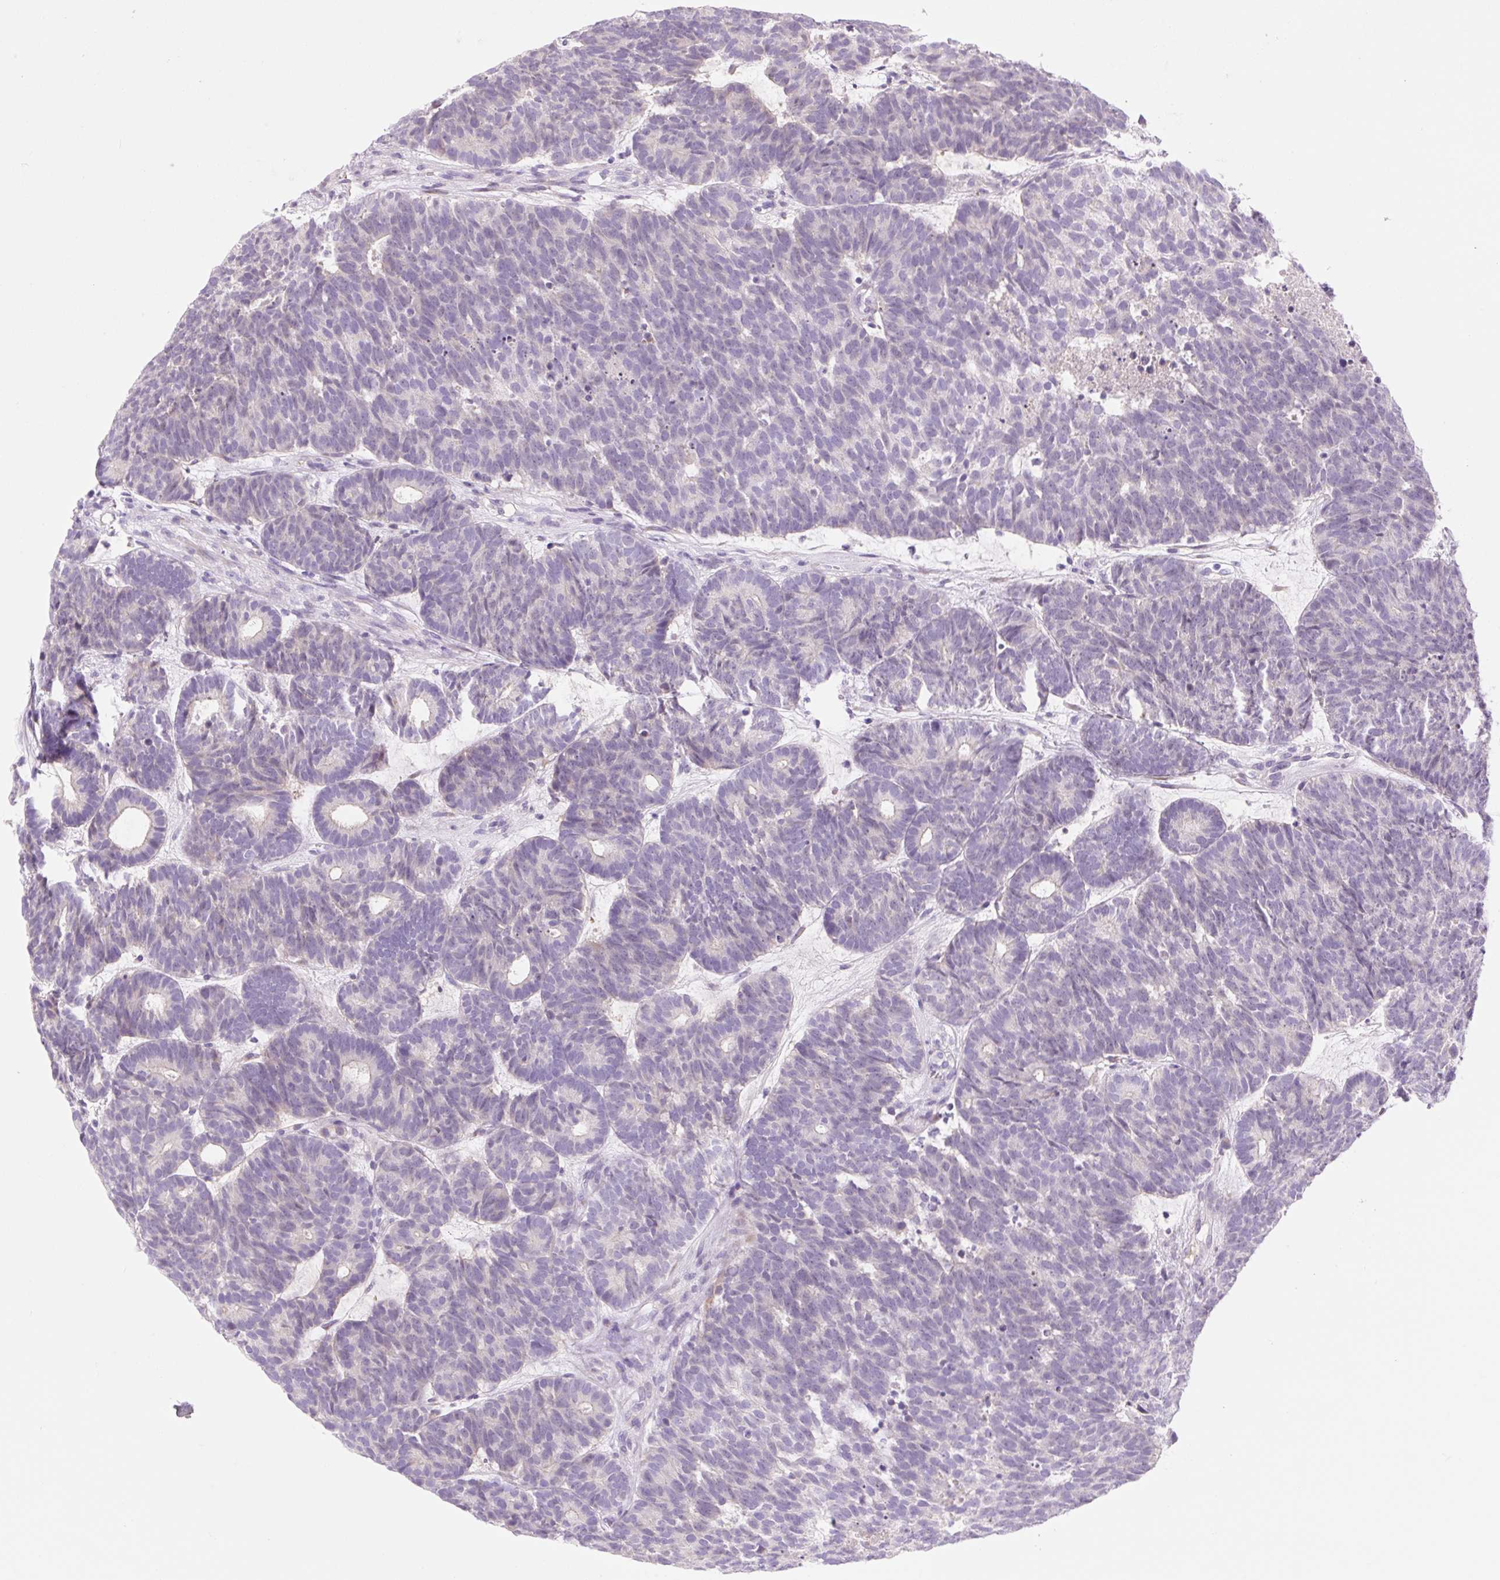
{"staining": {"intensity": "negative", "quantity": "none", "location": "none"}, "tissue": "head and neck cancer", "cell_type": "Tumor cells", "image_type": "cancer", "snomed": [{"axis": "morphology", "description": "Adenocarcinoma, NOS"}, {"axis": "topography", "description": "Head-Neck"}], "caption": "An image of human head and neck cancer (adenocarcinoma) is negative for staining in tumor cells. Brightfield microscopy of immunohistochemistry stained with DAB (brown) and hematoxylin (blue), captured at high magnification.", "gene": "ZNF121", "patient": {"sex": "female", "age": 81}}